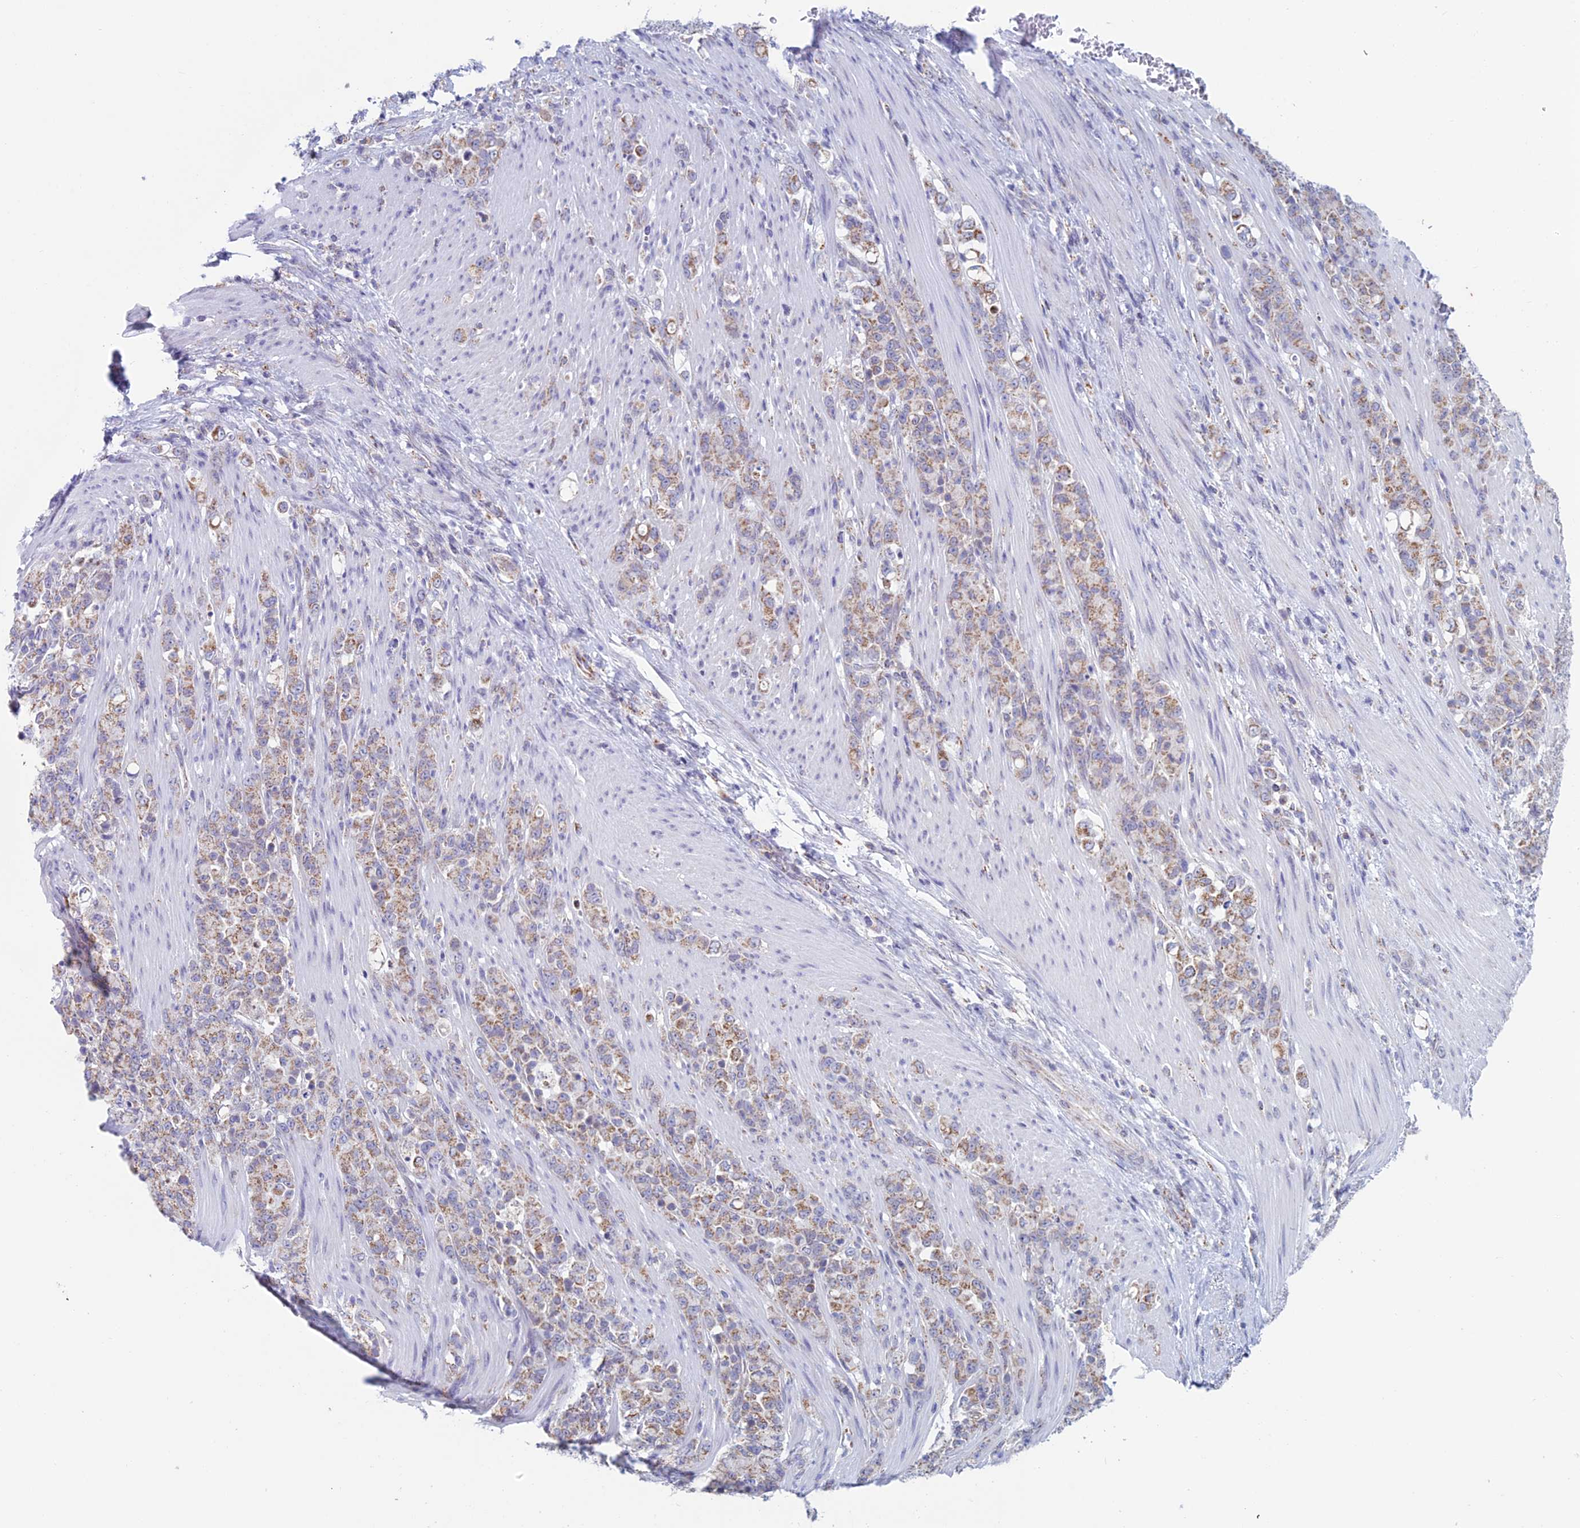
{"staining": {"intensity": "moderate", "quantity": ">75%", "location": "cytoplasmic/membranous"}, "tissue": "stomach cancer", "cell_type": "Tumor cells", "image_type": "cancer", "snomed": [{"axis": "morphology", "description": "Normal tissue, NOS"}, {"axis": "morphology", "description": "Adenocarcinoma, NOS"}, {"axis": "topography", "description": "Stomach"}], "caption": "Immunohistochemical staining of stomach cancer exhibits medium levels of moderate cytoplasmic/membranous staining in approximately >75% of tumor cells.", "gene": "ZNG1B", "patient": {"sex": "female", "age": 79}}